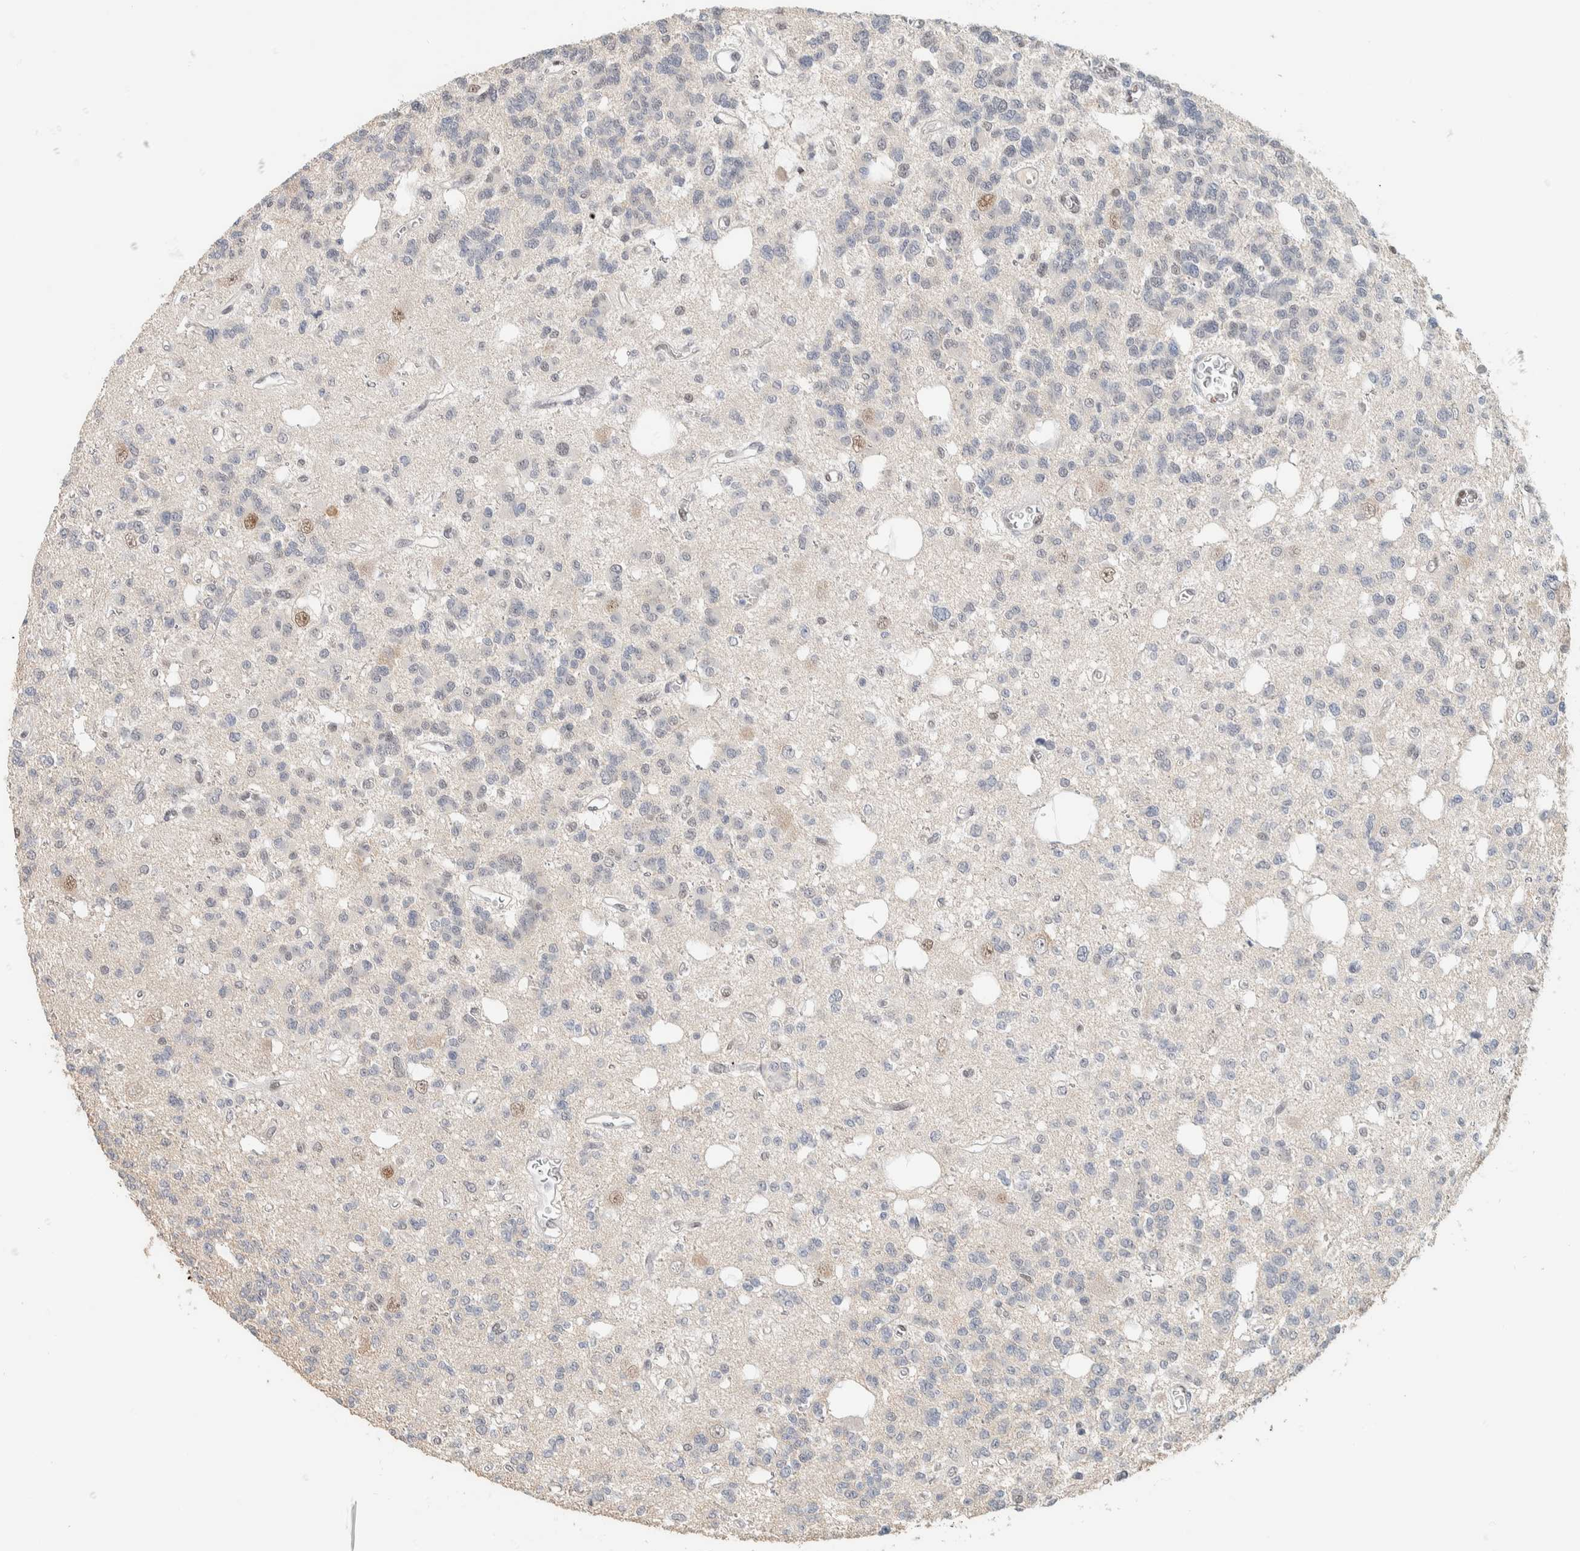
{"staining": {"intensity": "negative", "quantity": "none", "location": "none"}, "tissue": "glioma", "cell_type": "Tumor cells", "image_type": "cancer", "snomed": [{"axis": "morphology", "description": "Glioma, malignant, Low grade"}, {"axis": "topography", "description": "Brain"}], "caption": "A high-resolution photomicrograph shows immunohistochemistry staining of malignant glioma (low-grade), which demonstrates no significant expression in tumor cells.", "gene": "PUS7", "patient": {"sex": "male", "age": 38}}